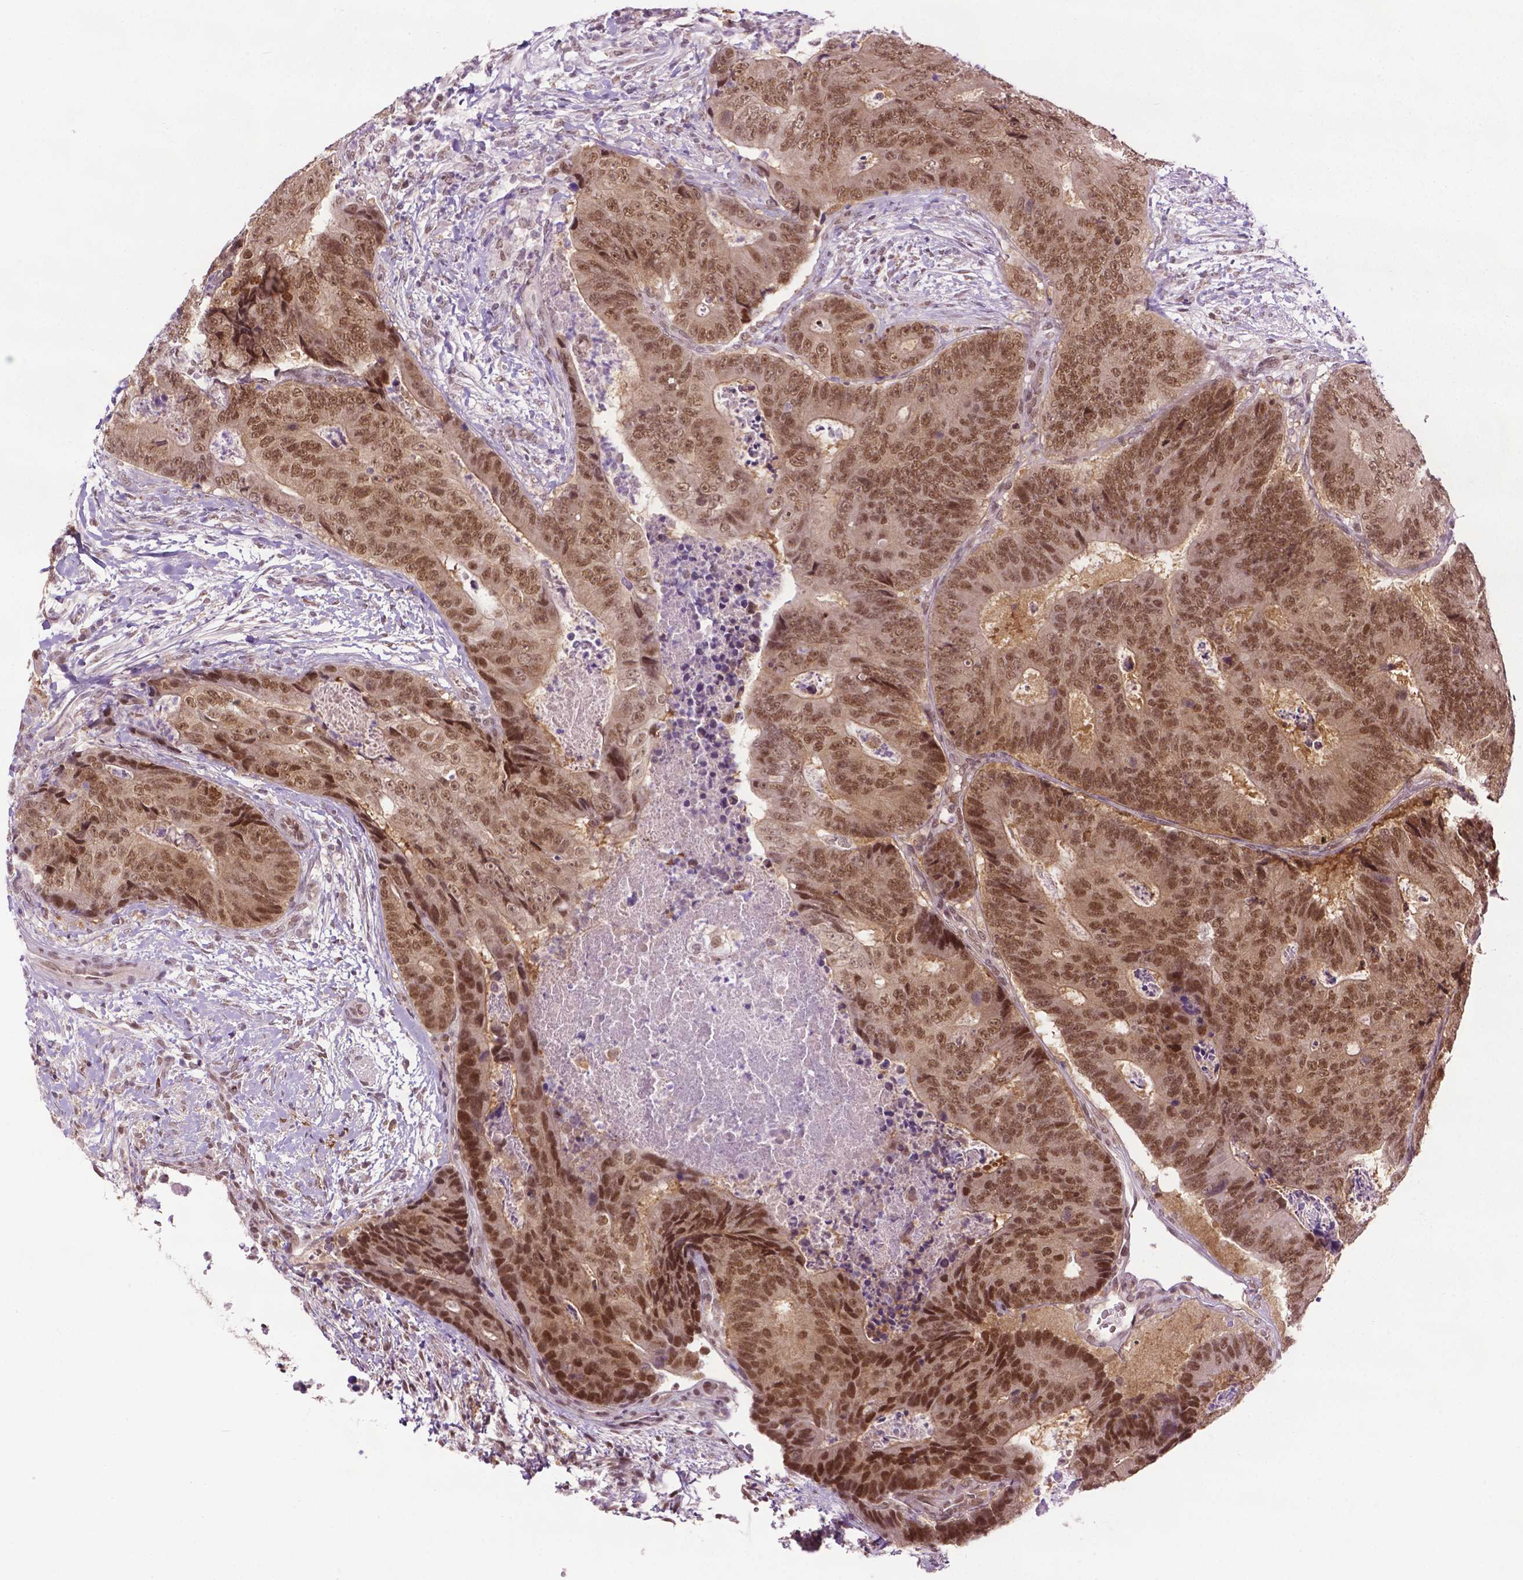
{"staining": {"intensity": "moderate", "quantity": ">75%", "location": "nuclear"}, "tissue": "colorectal cancer", "cell_type": "Tumor cells", "image_type": "cancer", "snomed": [{"axis": "morphology", "description": "Adenocarcinoma, NOS"}, {"axis": "topography", "description": "Colon"}], "caption": "The photomicrograph exhibits staining of colorectal adenocarcinoma, revealing moderate nuclear protein expression (brown color) within tumor cells.", "gene": "UBQLN4", "patient": {"sex": "female", "age": 48}}